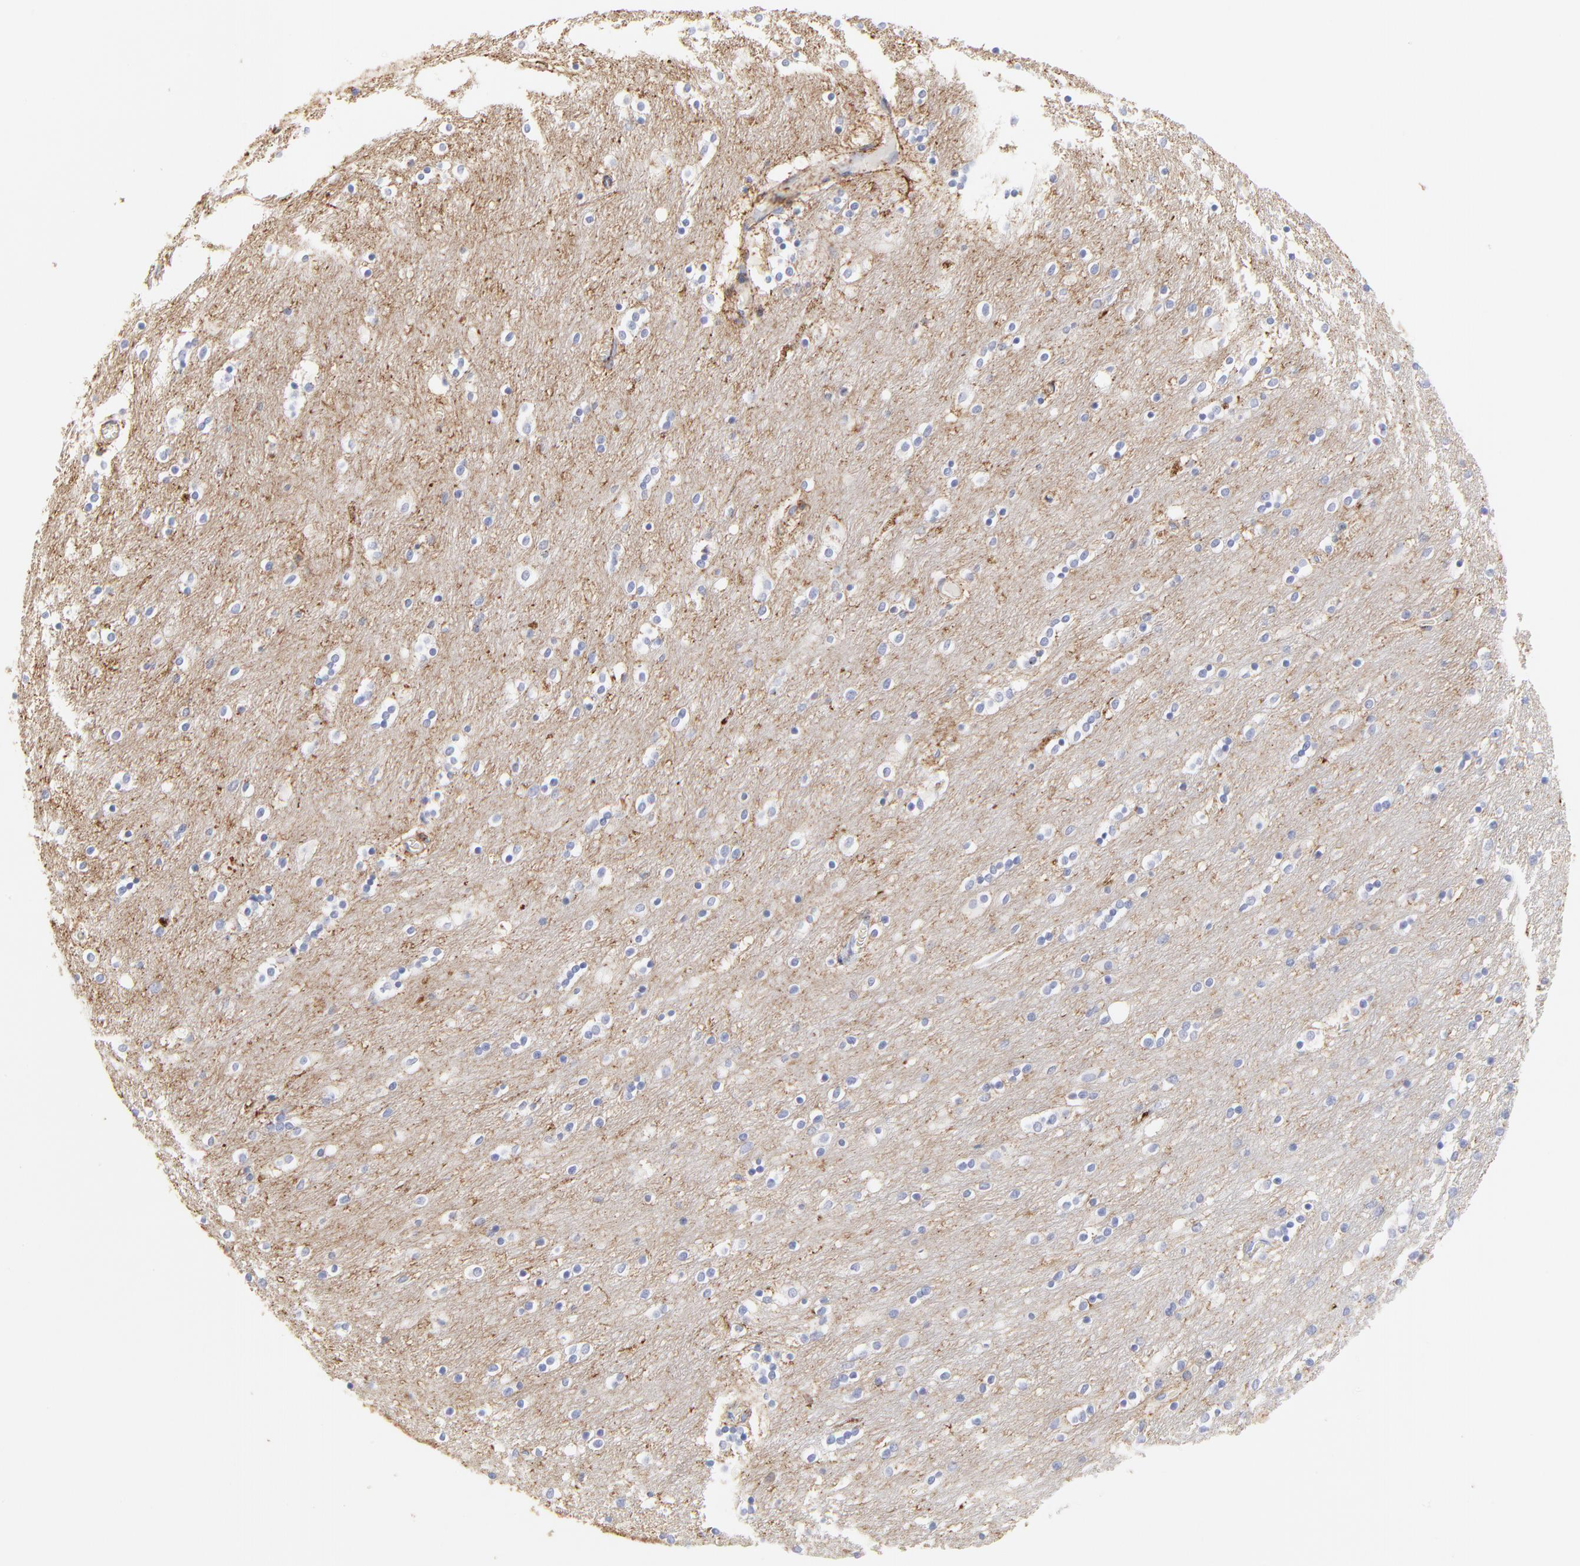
{"staining": {"intensity": "negative", "quantity": "none", "location": "none"}, "tissue": "caudate", "cell_type": "Glial cells", "image_type": "normal", "snomed": [{"axis": "morphology", "description": "Normal tissue, NOS"}, {"axis": "topography", "description": "Lateral ventricle wall"}], "caption": "Immunohistochemistry histopathology image of normal caudate stained for a protein (brown), which exhibits no positivity in glial cells.", "gene": "ANXA6", "patient": {"sex": "female", "age": 54}}